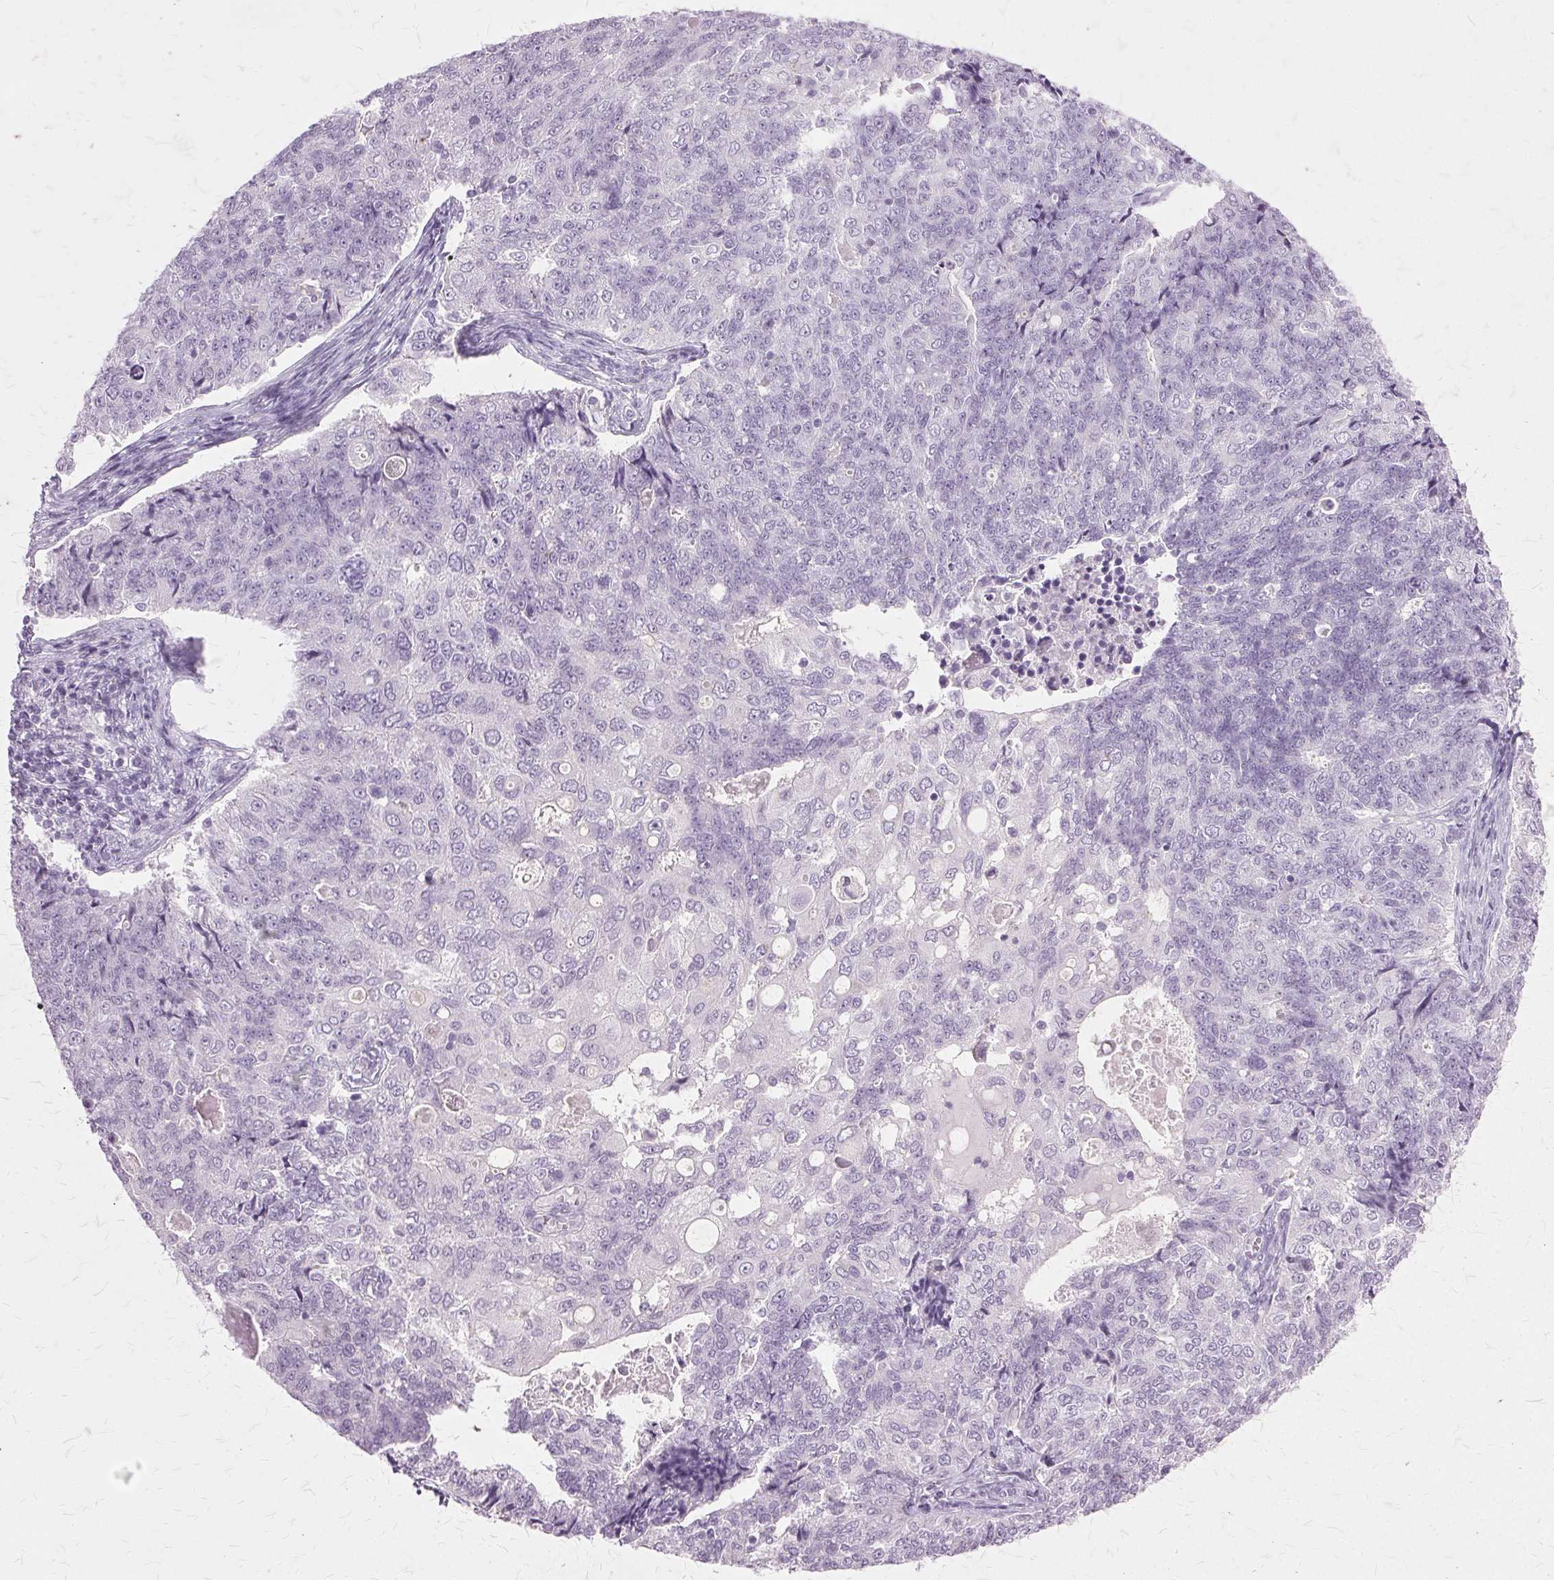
{"staining": {"intensity": "negative", "quantity": "none", "location": "none"}, "tissue": "endometrial cancer", "cell_type": "Tumor cells", "image_type": "cancer", "snomed": [{"axis": "morphology", "description": "Adenocarcinoma, NOS"}, {"axis": "topography", "description": "Endometrium"}], "caption": "The immunohistochemistry (IHC) photomicrograph has no significant expression in tumor cells of endometrial adenocarcinoma tissue.", "gene": "SLC45A3", "patient": {"sex": "female", "age": 43}}